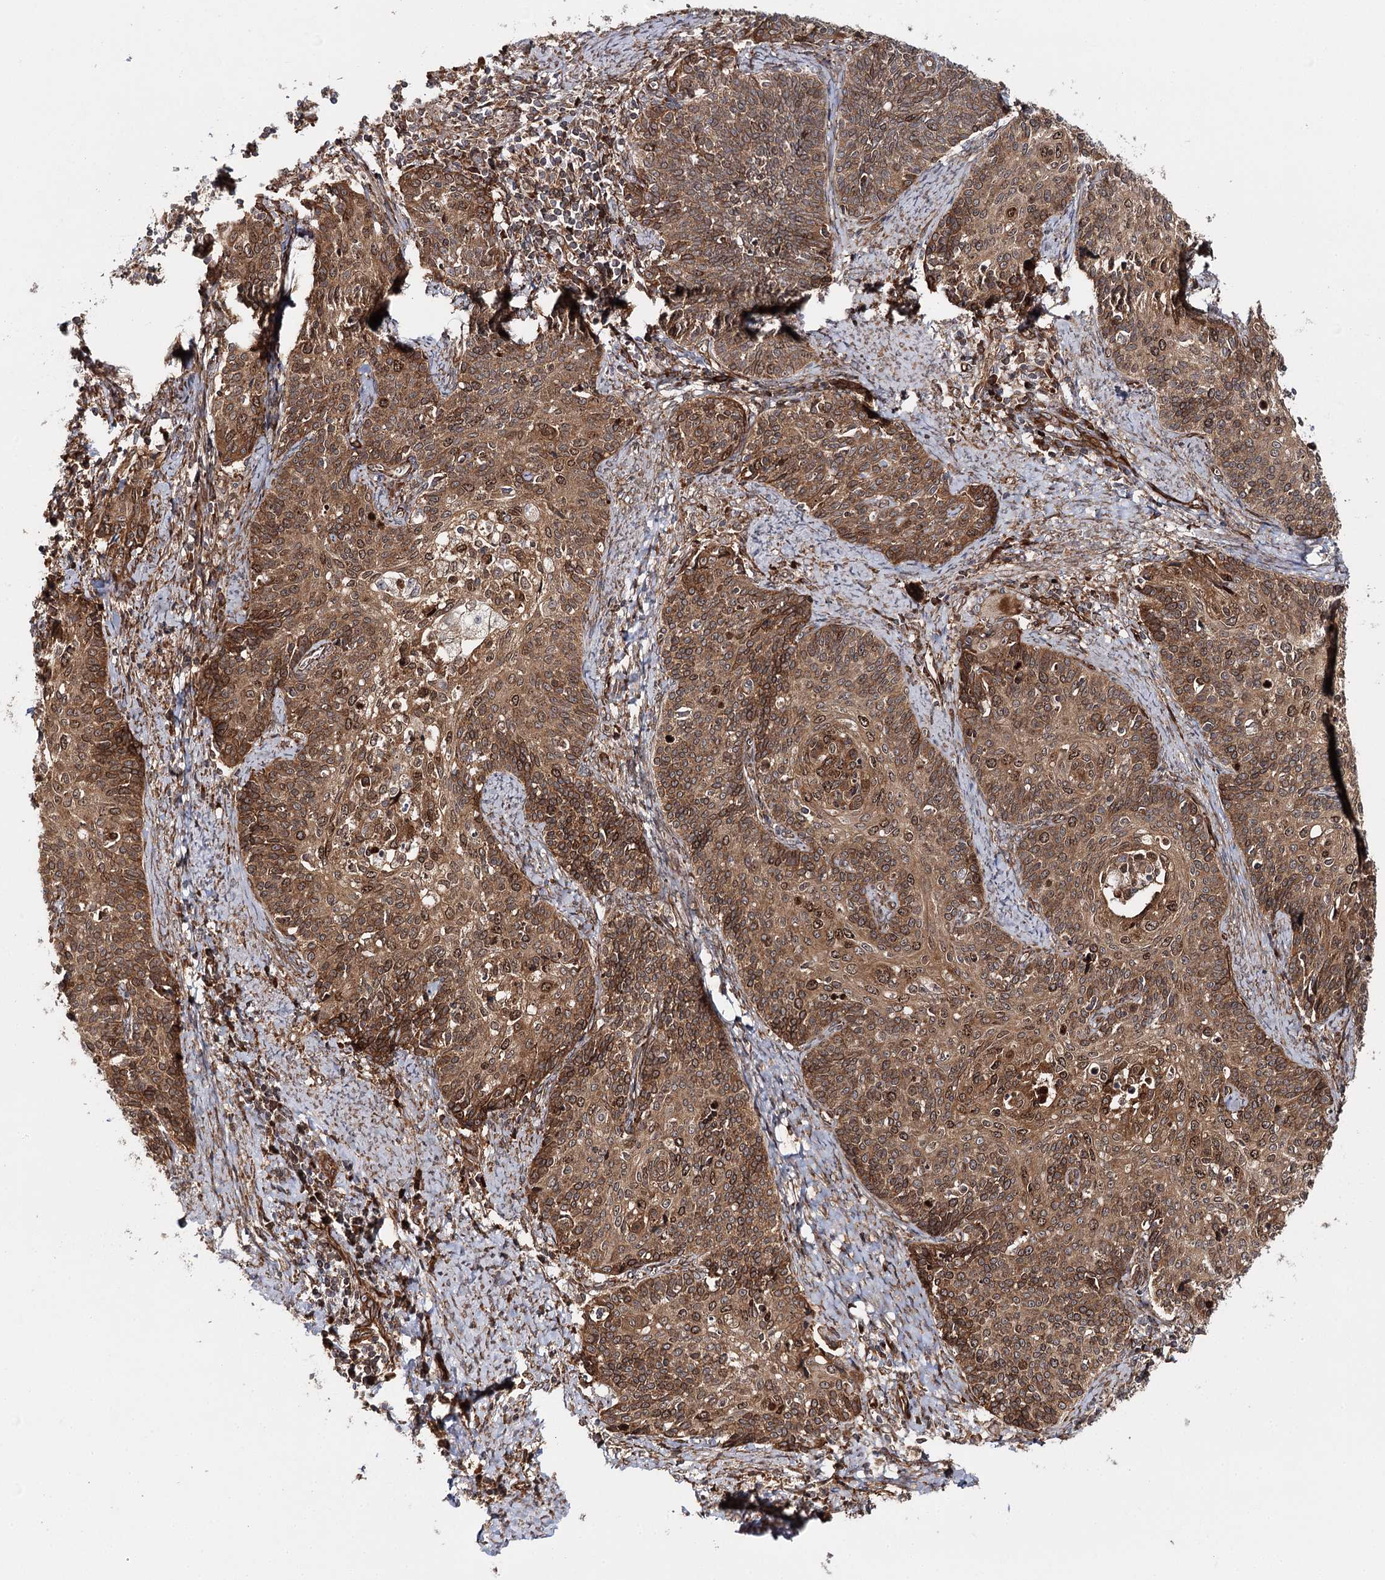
{"staining": {"intensity": "moderate", "quantity": ">75%", "location": "cytoplasmic/membranous,nuclear"}, "tissue": "cervical cancer", "cell_type": "Tumor cells", "image_type": "cancer", "snomed": [{"axis": "morphology", "description": "Squamous cell carcinoma, NOS"}, {"axis": "topography", "description": "Cervix"}], "caption": "An IHC micrograph of tumor tissue is shown. Protein staining in brown shows moderate cytoplasmic/membranous and nuclear positivity in squamous cell carcinoma (cervical) within tumor cells.", "gene": "MKNK1", "patient": {"sex": "female", "age": 39}}